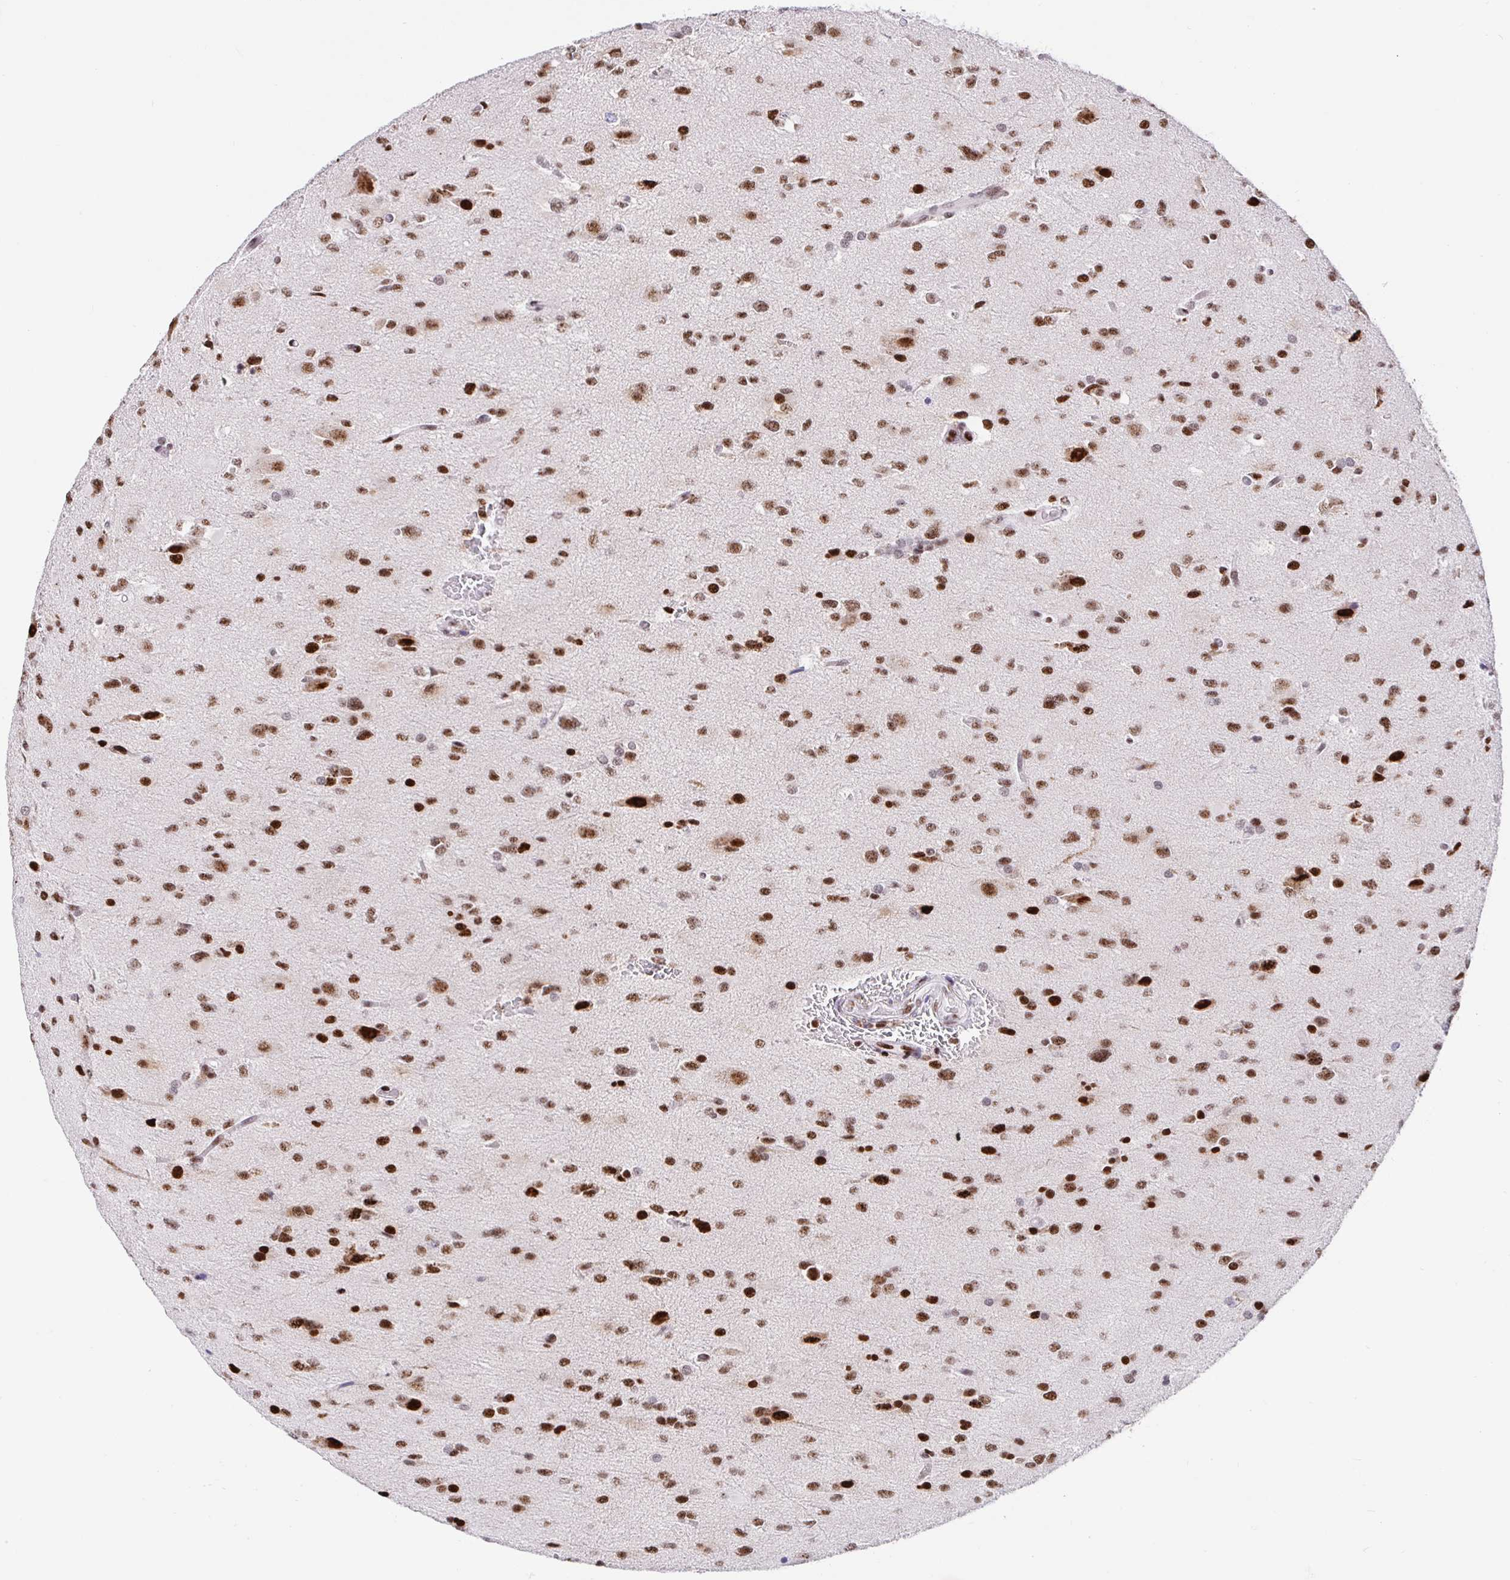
{"staining": {"intensity": "moderate", "quantity": ">75%", "location": "nuclear"}, "tissue": "glioma", "cell_type": "Tumor cells", "image_type": "cancer", "snomed": [{"axis": "morphology", "description": "Glioma, malignant, Low grade"}, {"axis": "topography", "description": "Brain"}], "caption": "Immunohistochemical staining of human glioma displays moderate nuclear protein expression in approximately >75% of tumor cells.", "gene": "SETD5", "patient": {"sex": "female", "age": 32}}